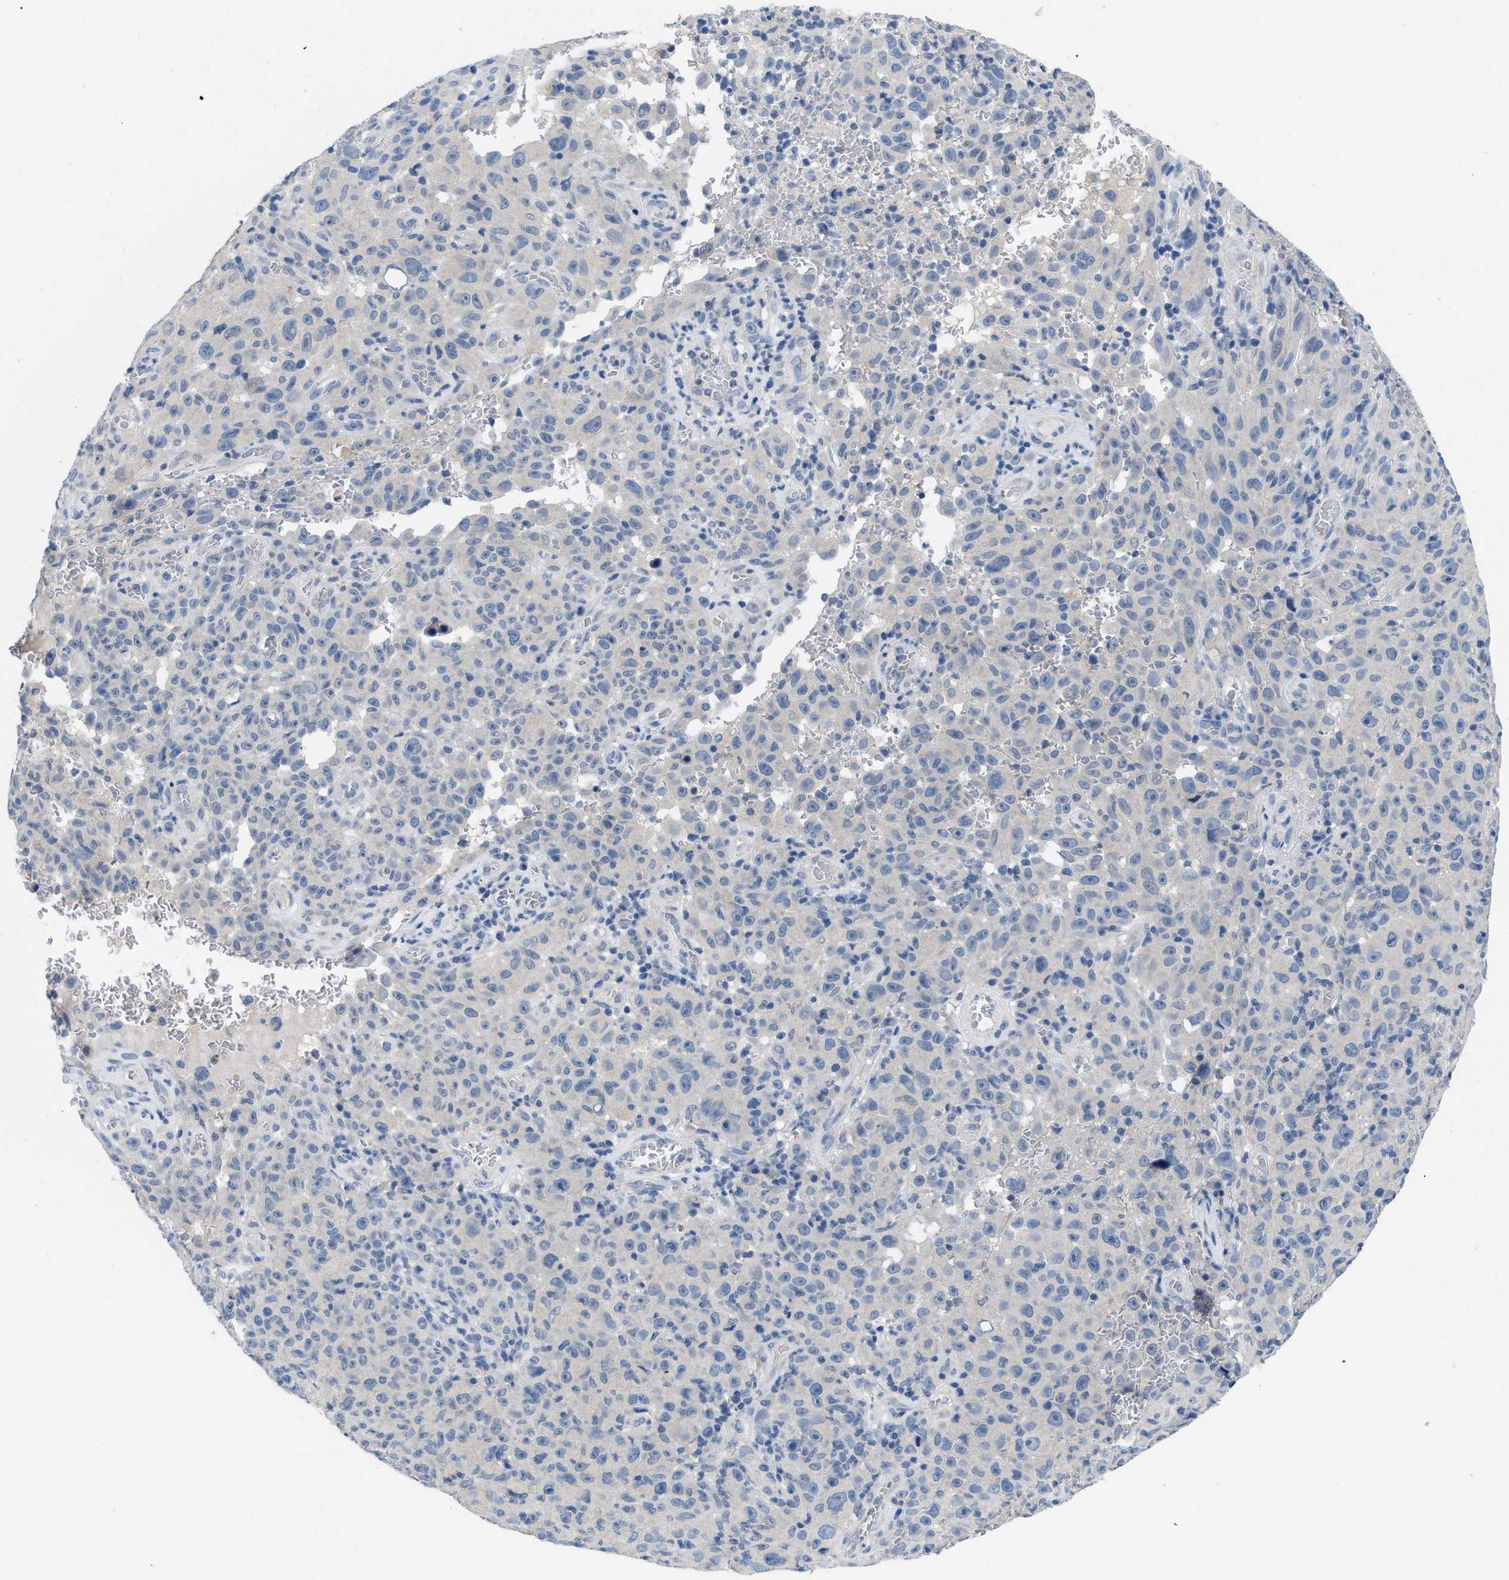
{"staining": {"intensity": "negative", "quantity": "none", "location": "none"}, "tissue": "melanoma", "cell_type": "Tumor cells", "image_type": "cancer", "snomed": [{"axis": "morphology", "description": "Malignant melanoma, NOS"}, {"axis": "topography", "description": "Skin"}], "caption": "Tumor cells are negative for brown protein staining in melanoma.", "gene": "PYY", "patient": {"sex": "female", "age": 82}}